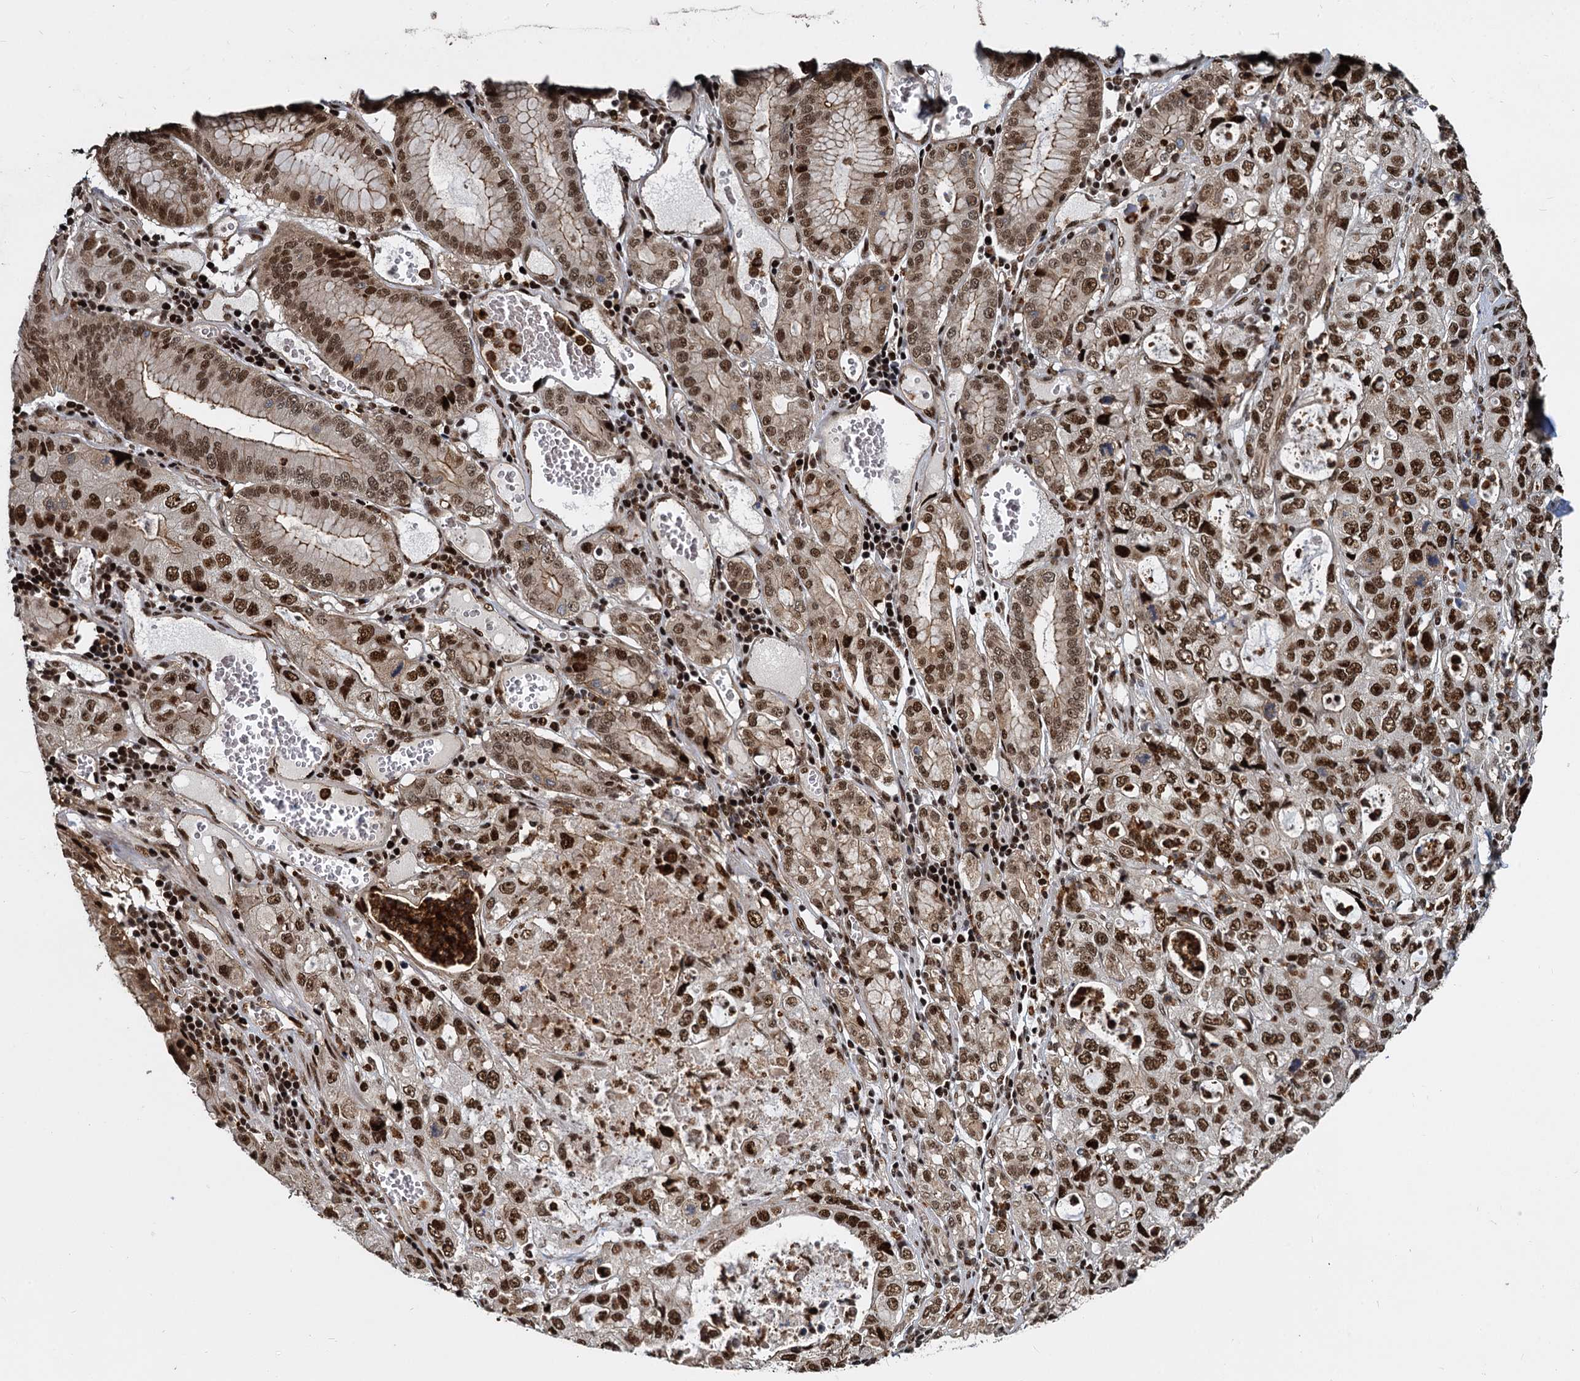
{"staining": {"intensity": "moderate", "quantity": ">75%", "location": "nuclear"}, "tissue": "stomach cancer", "cell_type": "Tumor cells", "image_type": "cancer", "snomed": [{"axis": "morphology", "description": "Adenocarcinoma, NOS"}, {"axis": "topography", "description": "Stomach, upper"}], "caption": "Tumor cells demonstrate moderate nuclear staining in approximately >75% of cells in stomach cancer. (DAB = brown stain, brightfield microscopy at high magnification).", "gene": "ANKRD49", "patient": {"sex": "female", "age": 52}}